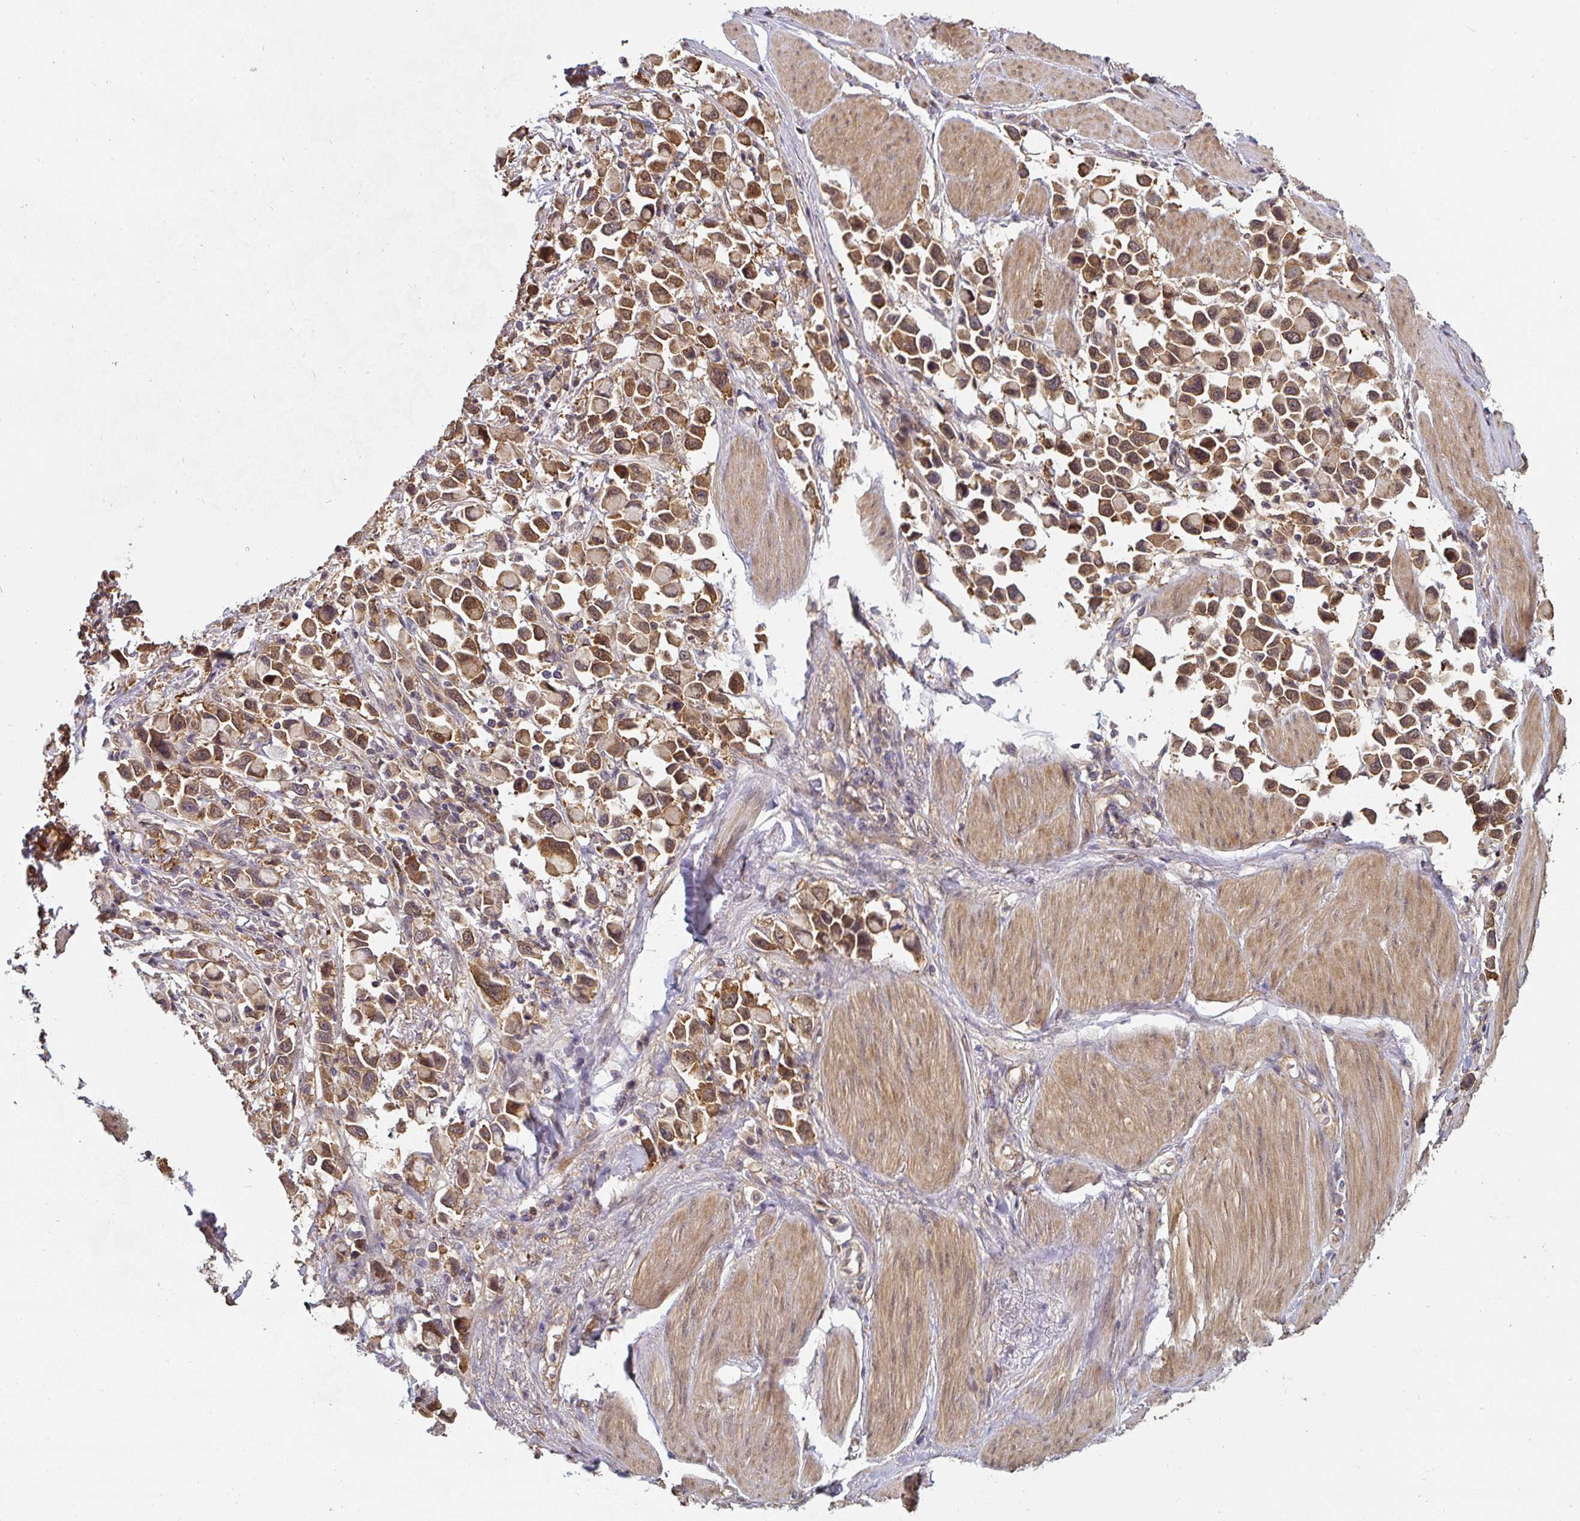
{"staining": {"intensity": "moderate", "quantity": ">75%", "location": "cytoplasmic/membranous,nuclear"}, "tissue": "stomach cancer", "cell_type": "Tumor cells", "image_type": "cancer", "snomed": [{"axis": "morphology", "description": "Adenocarcinoma, NOS"}, {"axis": "topography", "description": "Stomach"}], "caption": "Approximately >75% of tumor cells in stomach cancer reveal moderate cytoplasmic/membranous and nuclear protein staining as visualized by brown immunohistochemical staining.", "gene": "ST13", "patient": {"sex": "female", "age": 81}}